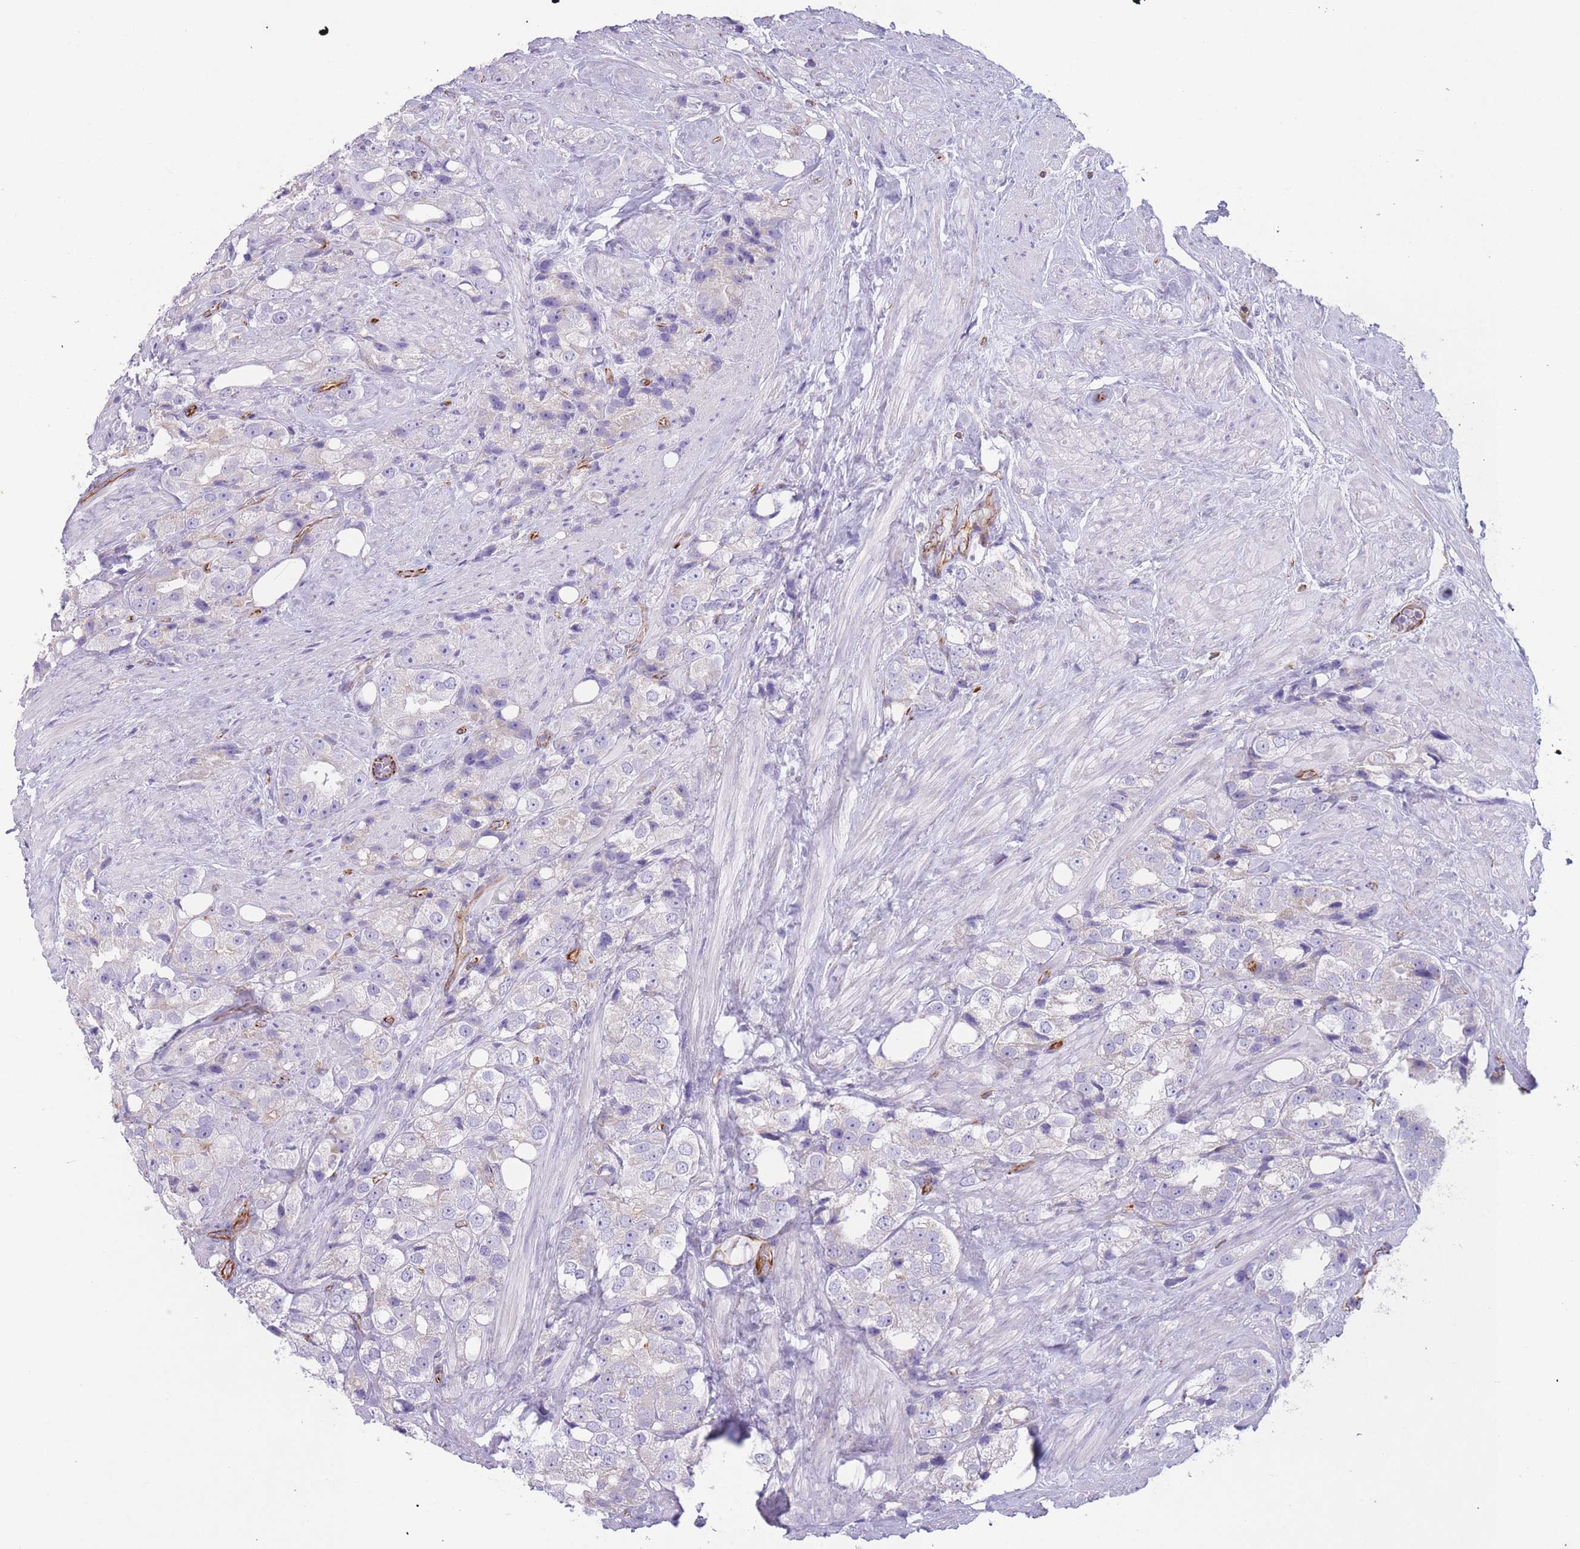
{"staining": {"intensity": "negative", "quantity": "none", "location": "none"}, "tissue": "prostate cancer", "cell_type": "Tumor cells", "image_type": "cancer", "snomed": [{"axis": "morphology", "description": "Adenocarcinoma, NOS"}, {"axis": "topography", "description": "Prostate"}], "caption": "This photomicrograph is of prostate cancer (adenocarcinoma) stained with immunohistochemistry to label a protein in brown with the nuclei are counter-stained blue. There is no expression in tumor cells.", "gene": "PTCD1", "patient": {"sex": "male", "age": 79}}